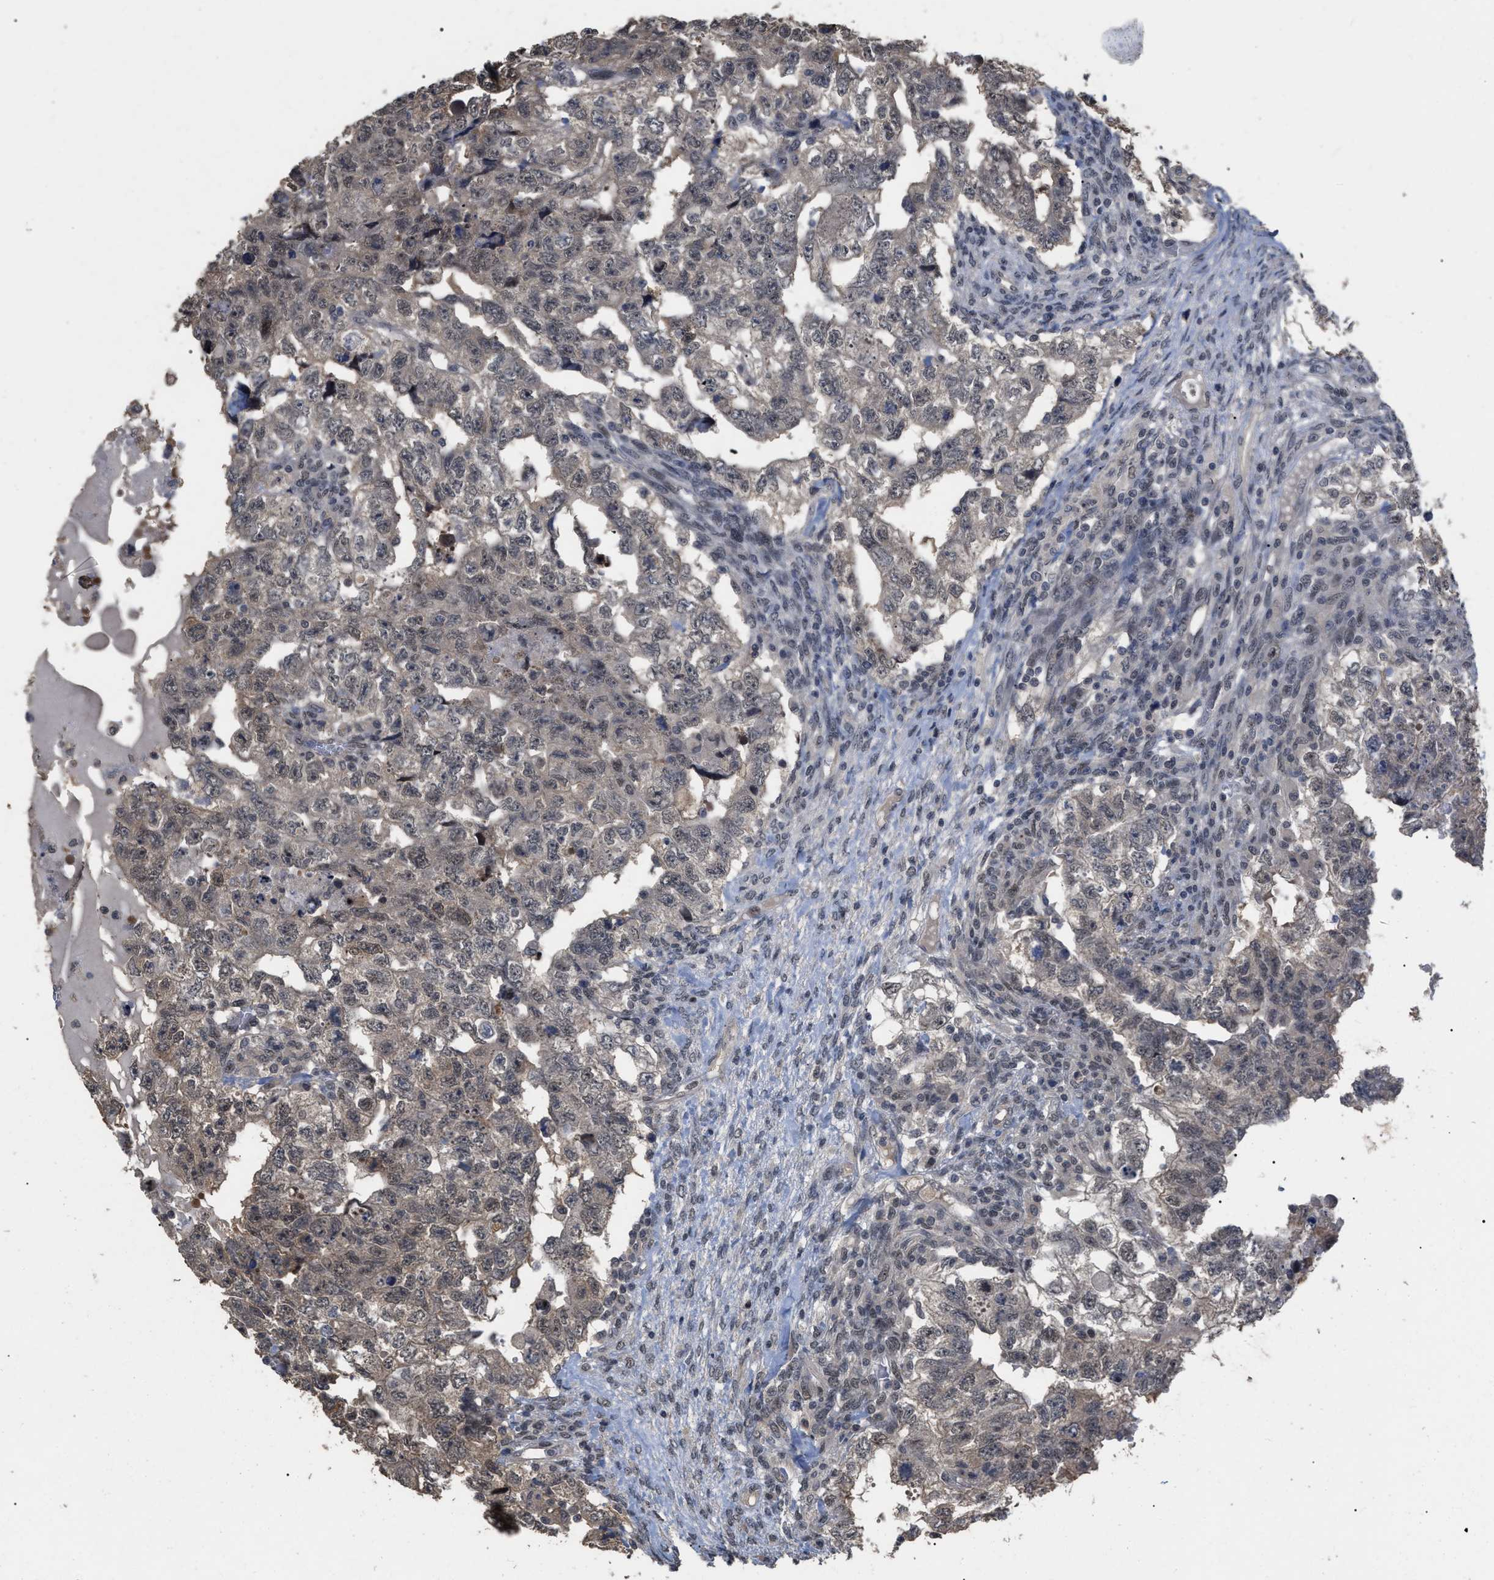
{"staining": {"intensity": "weak", "quantity": ">75%", "location": "cytoplasmic/membranous,nuclear"}, "tissue": "testis cancer", "cell_type": "Tumor cells", "image_type": "cancer", "snomed": [{"axis": "morphology", "description": "Carcinoma, Embryonal, NOS"}, {"axis": "topography", "description": "Testis"}], "caption": "This histopathology image demonstrates embryonal carcinoma (testis) stained with immunohistochemistry to label a protein in brown. The cytoplasmic/membranous and nuclear of tumor cells show weak positivity for the protein. Nuclei are counter-stained blue.", "gene": "JAZF1", "patient": {"sex": "male", "age": 36}}